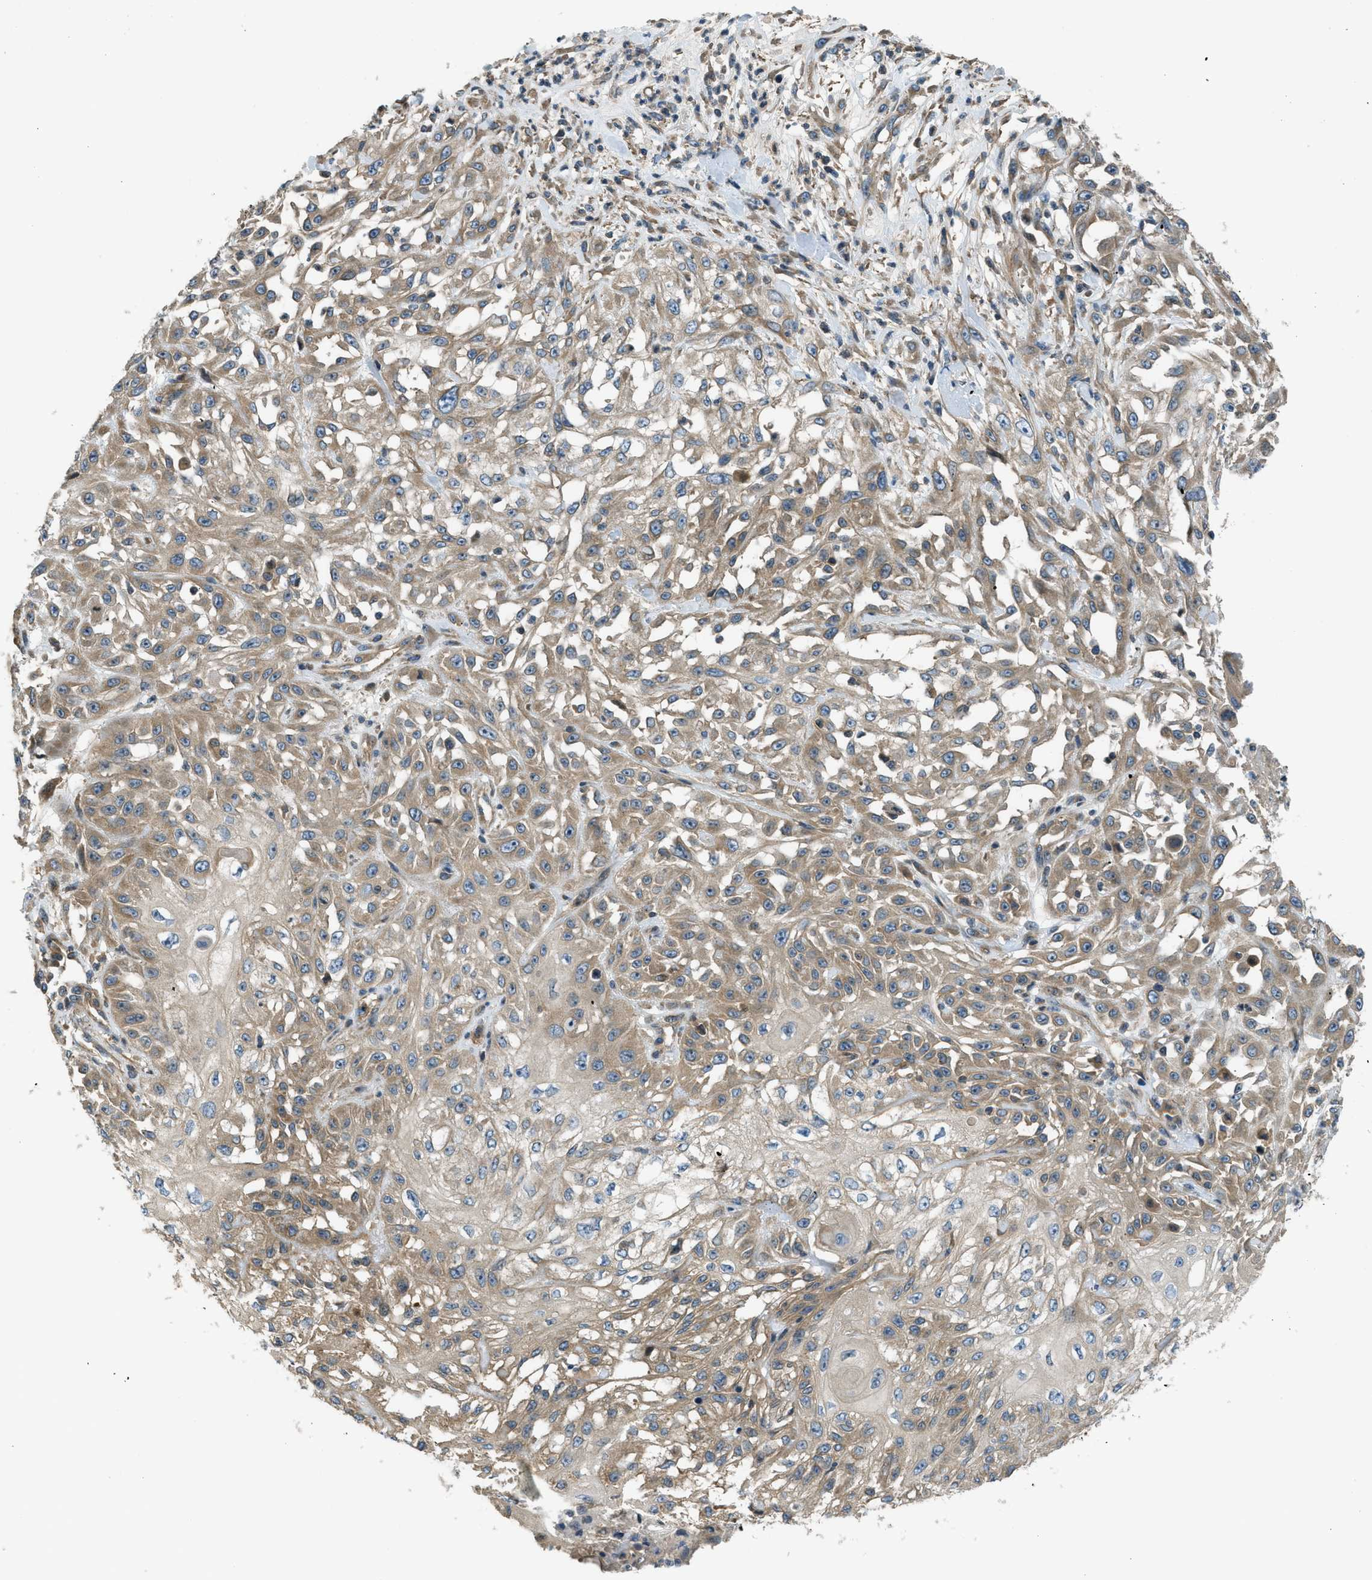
{"staining": {"intensity": "moderate", "quantity": ">75%", "location": "cytoplasmic/membranous"}, "tissue": "skin cancer", "cell_type": "Tumor cells", "image_type": "cancer", "snomed": [{"axis": "morphology", "description": "Squamous cell carcinoma, NOS"}, {"axis": "morphology", "description": "Squamous cell carcinoma, metastatic, NOS"}, {"axis": "topography", "description": "Skin"}, {"axis": "topography", "description": "Lymph node"}], "caption": "Human metastatic squamous cell carcinoma (skin) stained with a protein marker displays moderate staining in tumor cells.", "gene": "VEZT", "patient": {"sex": "male", "age": 75}}